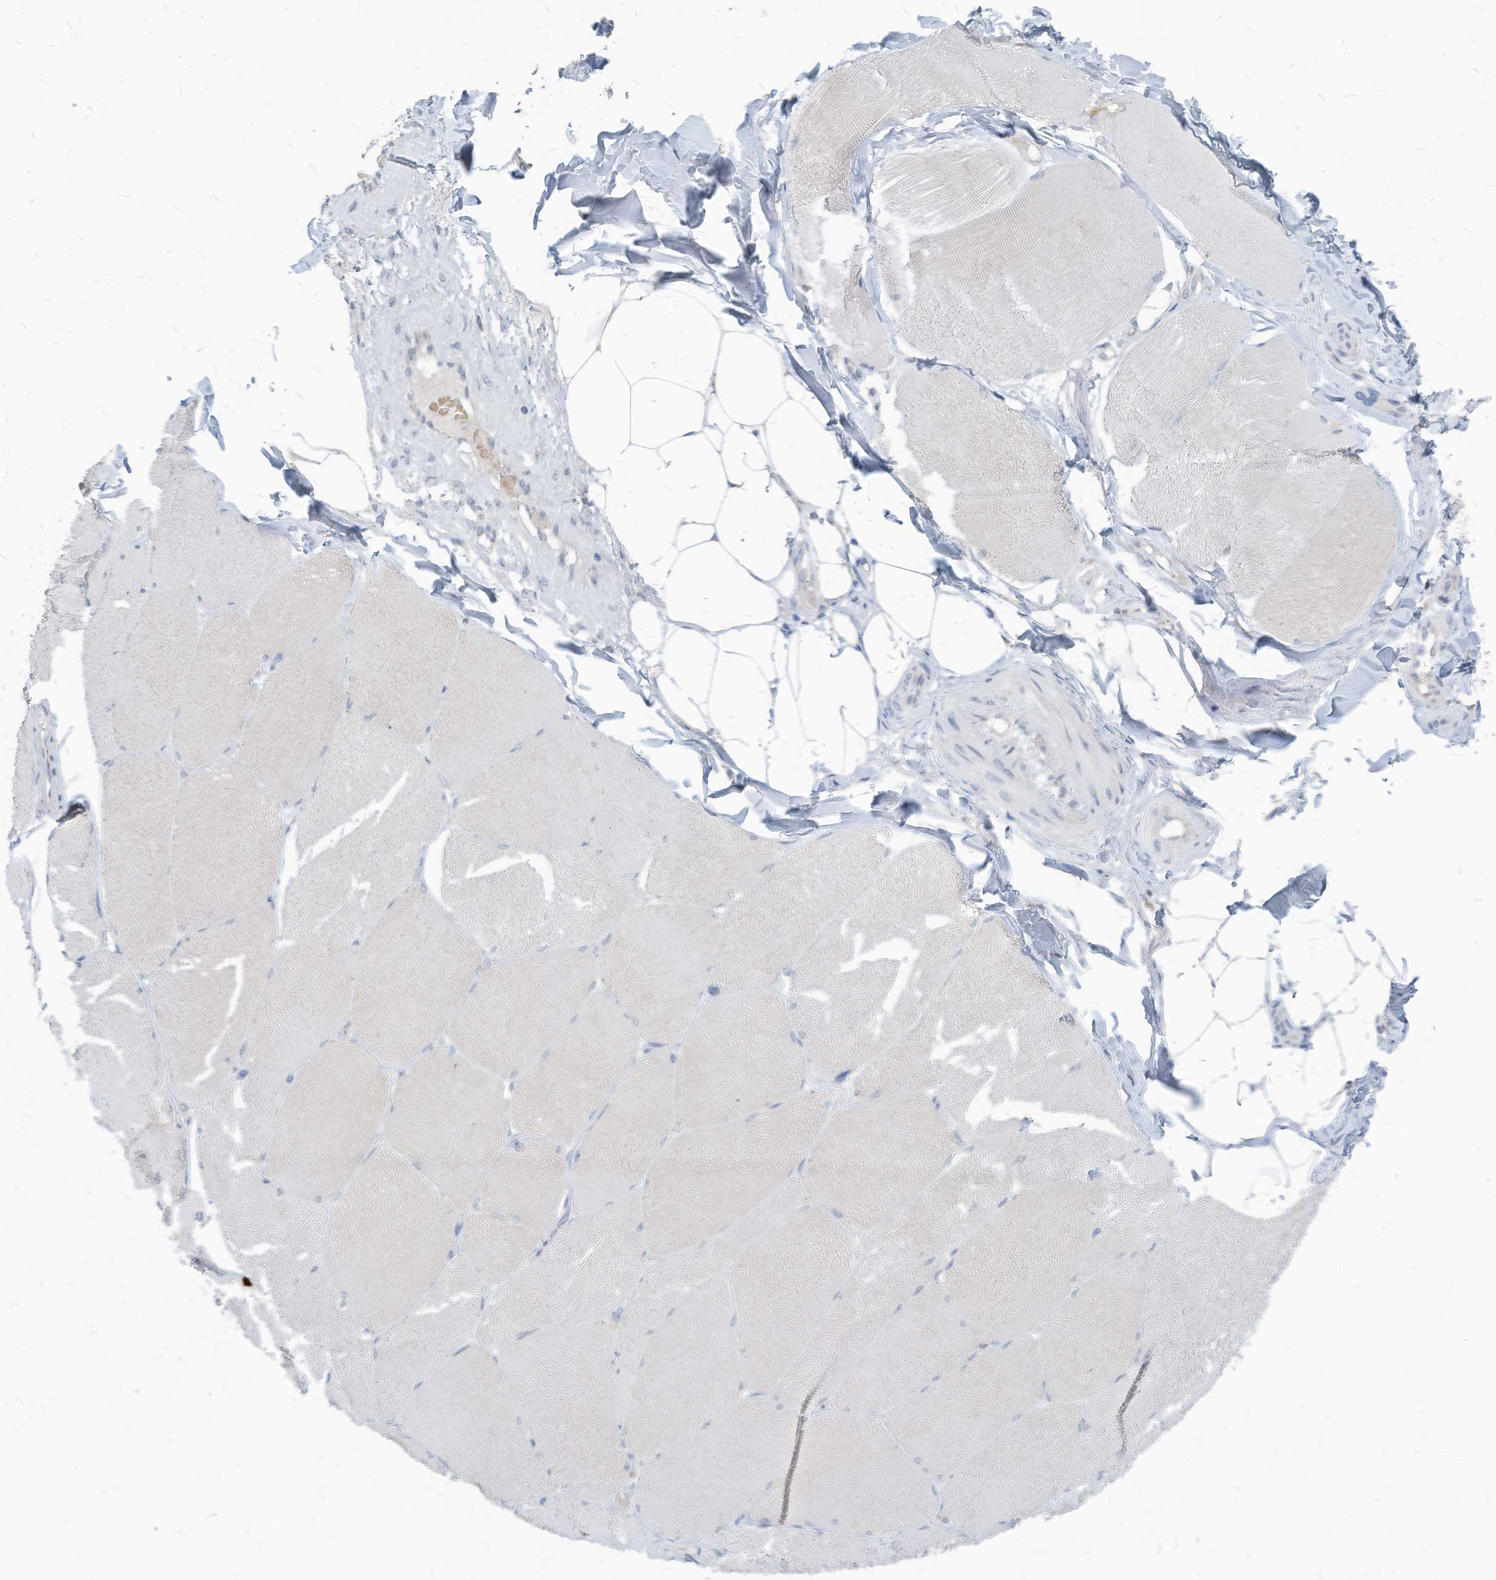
{"staining": {"intensity": "negative", "quantity": "none", "location": "none"}, "tissue": "skeletal muscle", "cell_type": "Myocytes", "image_type": "normal", "snomed": [{"axis": "morphology", "description": "Normal tissue, NOS"}, {"axis": "topography", "description": "Skin"}, {"axis": "topography", "description": "Skeletal muscle"}], "caption": "This micrograph is of unremarkable skeletal muscle stained with IHC to label a protein in brown with the nuclei are counter-stained blue. There is no expression in myocytes. (Brightfield microscopy of DAB (3,3'-diaminobenzidine) immunohistochemistry at high magnification).", "gene": "CHMP2B", "patient": {"sex": "male", "age": 83}}